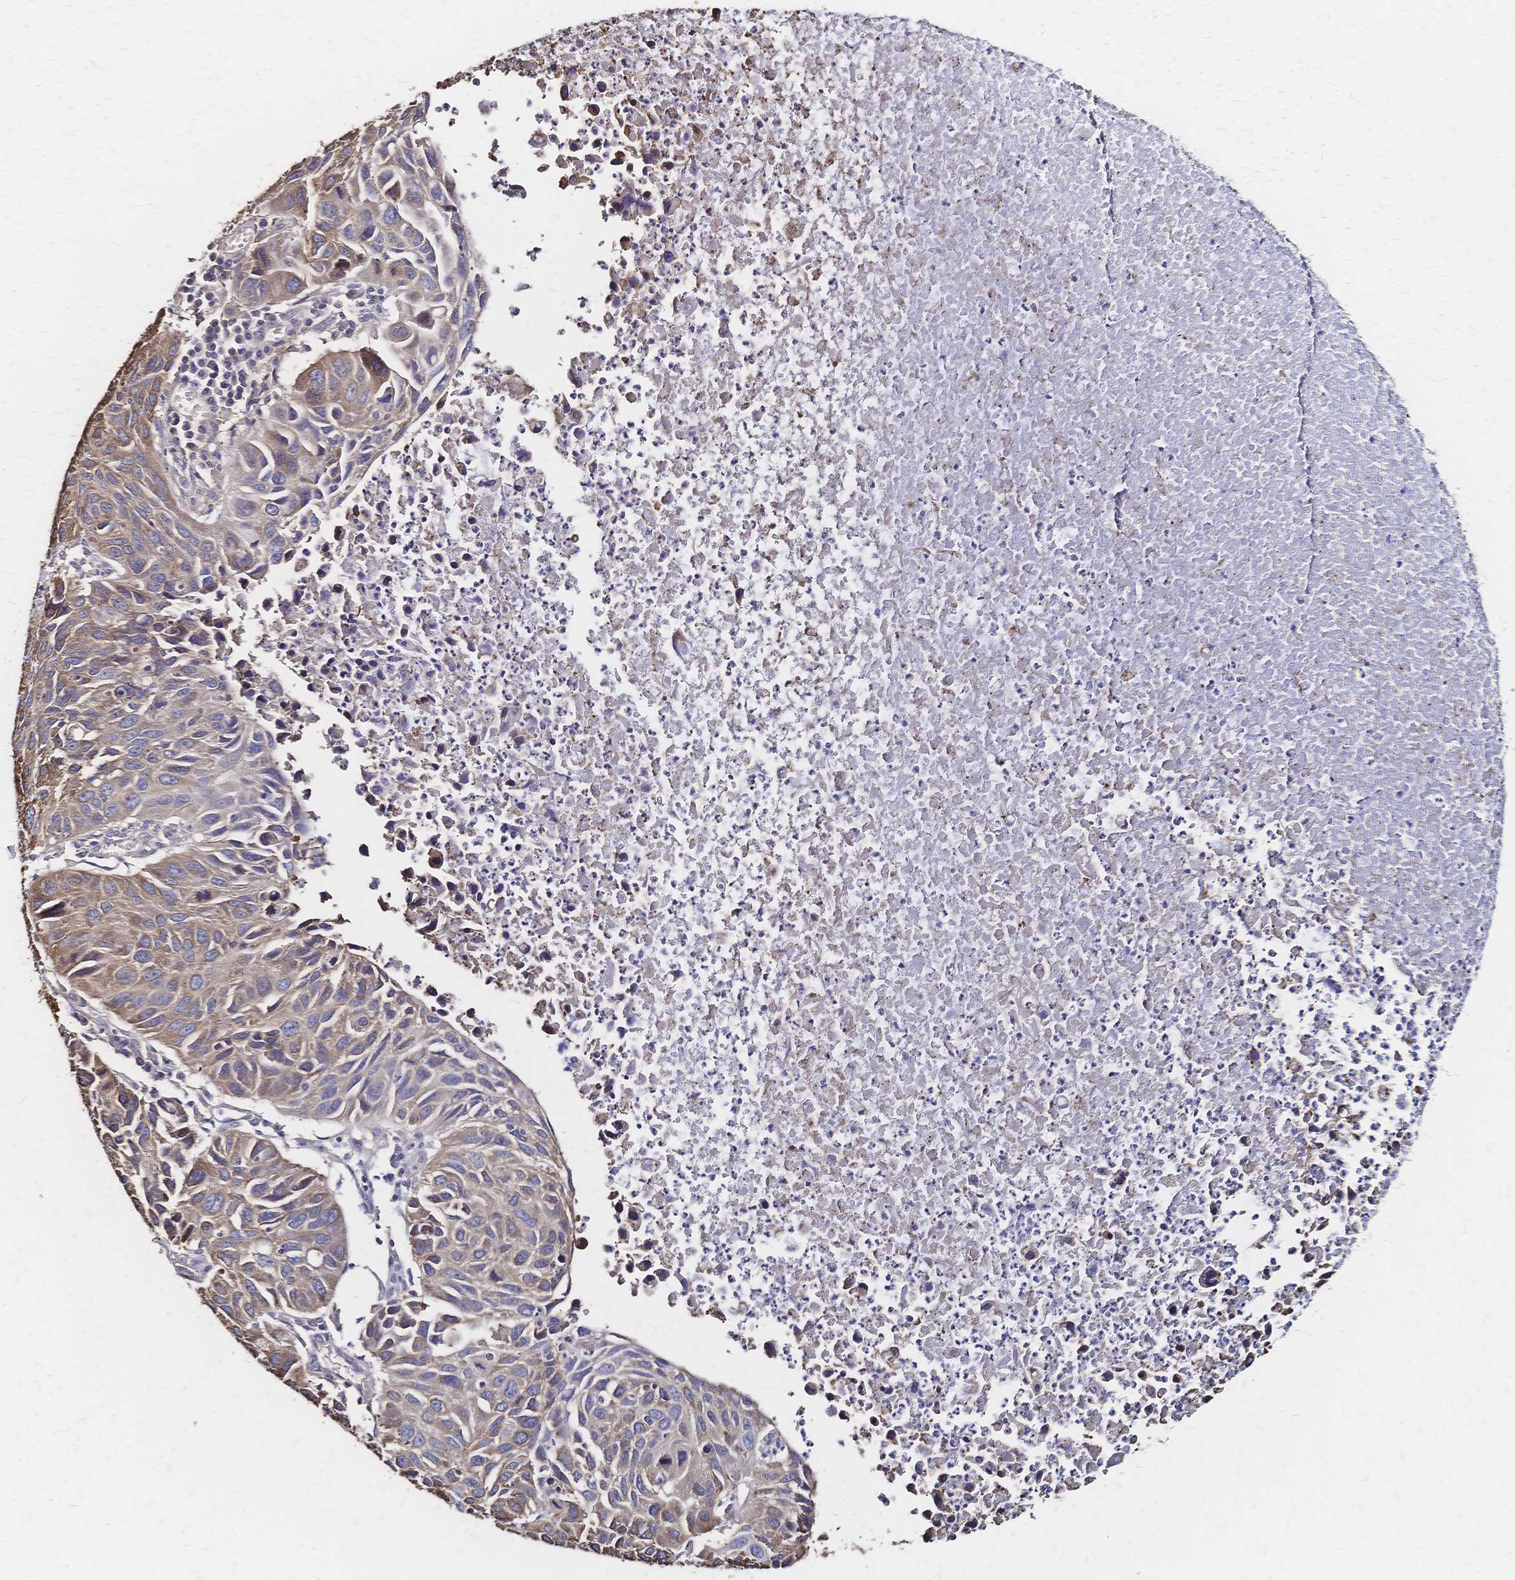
{"staining": {"intensity": "weak", "quantity": "25%-75%", "location": "cytoplasmic/membranous"}, "tissue": "lung cancer", "cell_type": "Tumor cells", "image_type": "cancer", "snomed": [{"axis": "morphology", "description": "Squamous cell carcinoma, NOS"}, {"axis": "topography", "description": "Lung"}], "caption": "Squamous cell carcinoma (lung) stained with IHC shows weak cytoplasmic/membranous positivity in approximately 25%-75% of tumor cells.", "gene": "SLC5A1", "patient": {"sex": "female", "age": 61}}